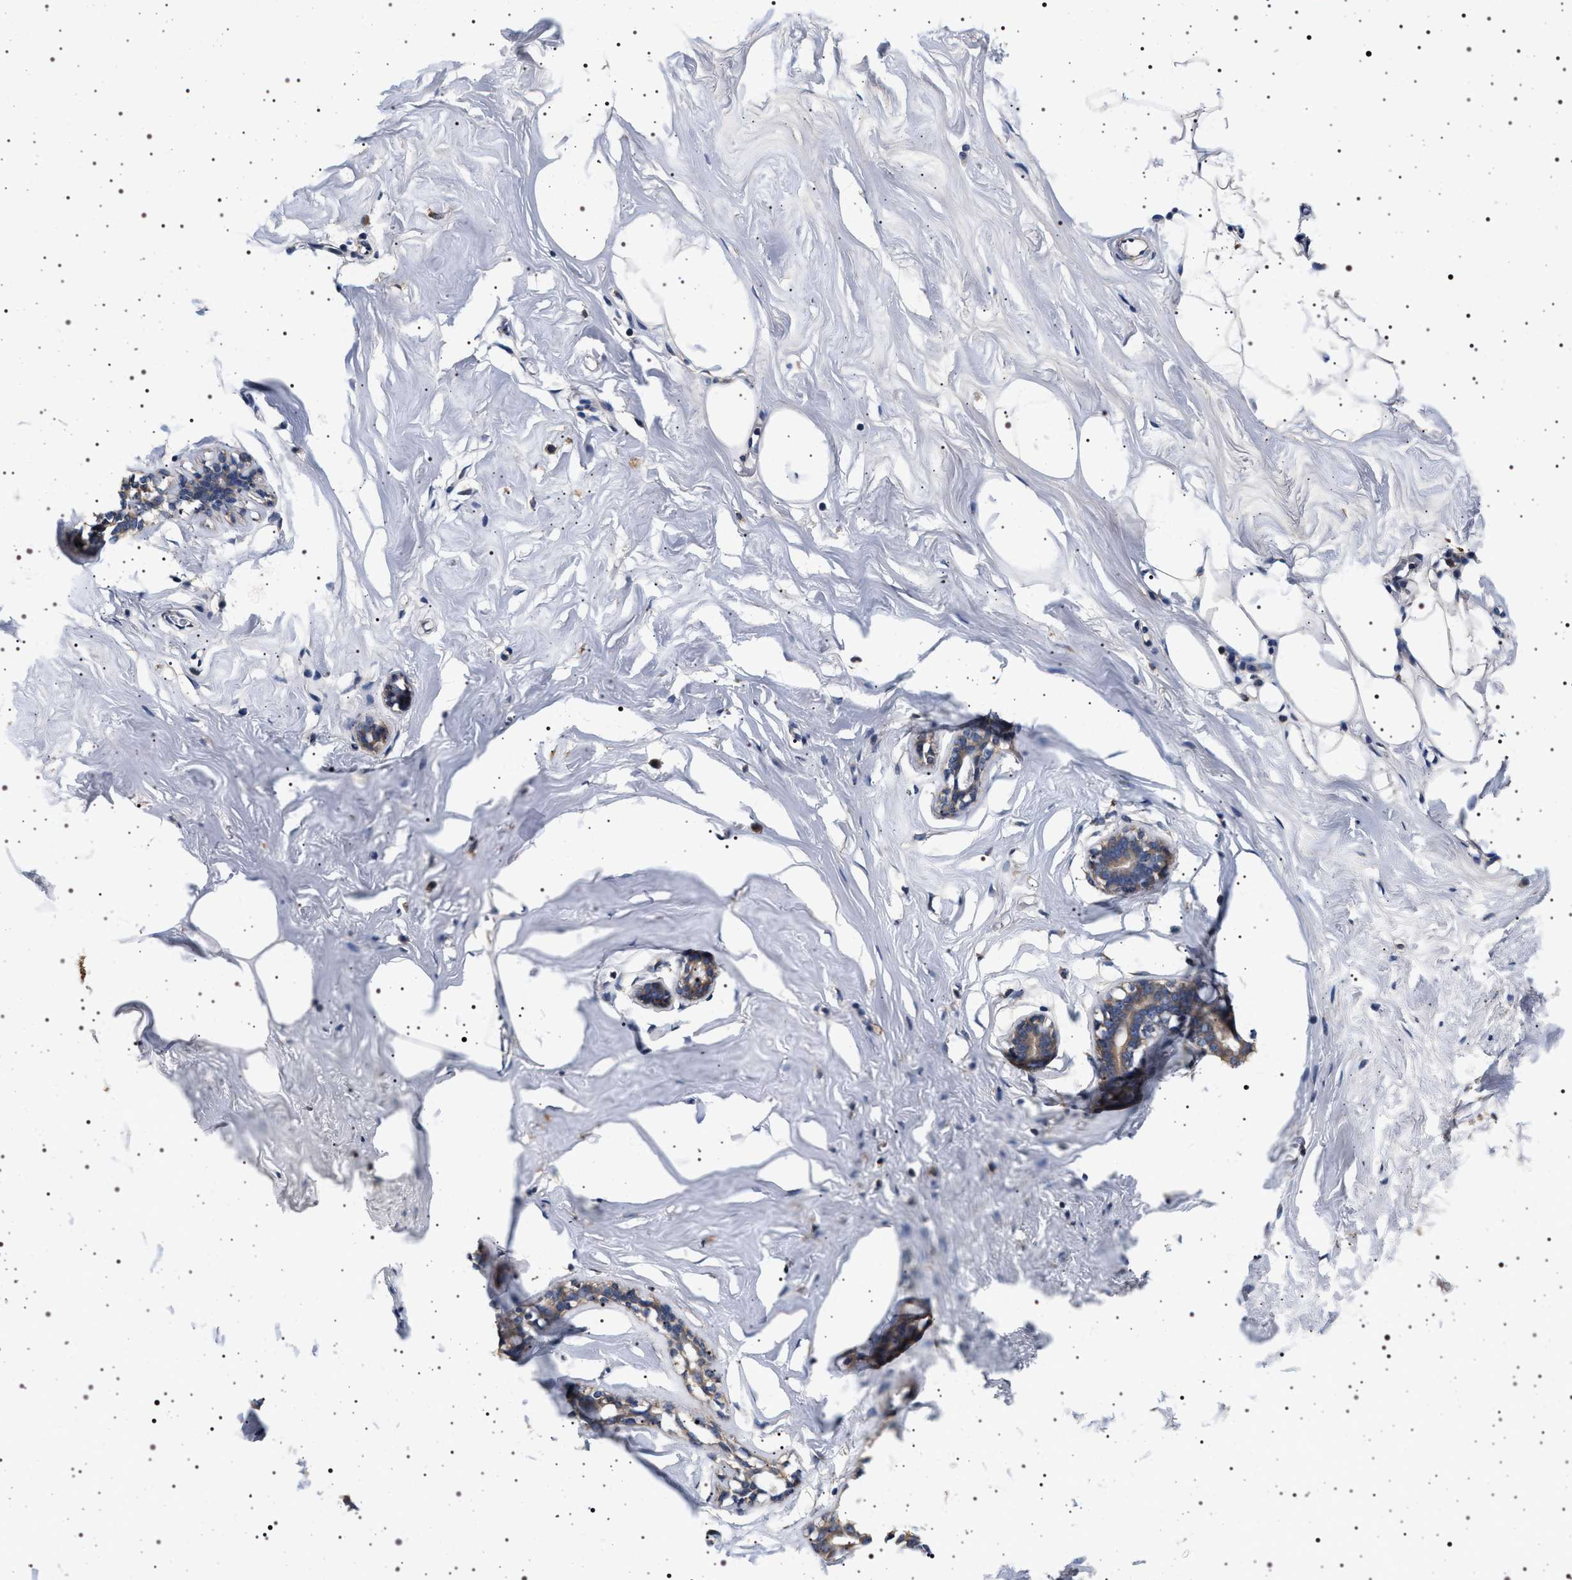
{"staining": {"intensity": "moderate", "quantity": "25%-75%", "location": "cytoplasmic/membranous"}, "tissue": "adipose tissue", "cell_type": "Adipocytes", "image_type": "normal", "snomed": [{"axis": "morphology", "description": "Normal tissue, NOS"}, {"axis": "morphology", "description": "Fibrosis, NOS"}, {"axis": "topography", "description": "Breast"}, {"axis": "topography", "description": "Adipose tissue"}], "caption": "Adipocytes reveal moderate cytoplasmic/membranous positivity in about 25%-75% of cells in benign adipose tissue. (DAB (3,3'-diaminobenzidine) = brown stain, brightfield microscopy at high magnification).", "gene": "DCBLD2", "patient": {"sex": "female", "age": 39}}